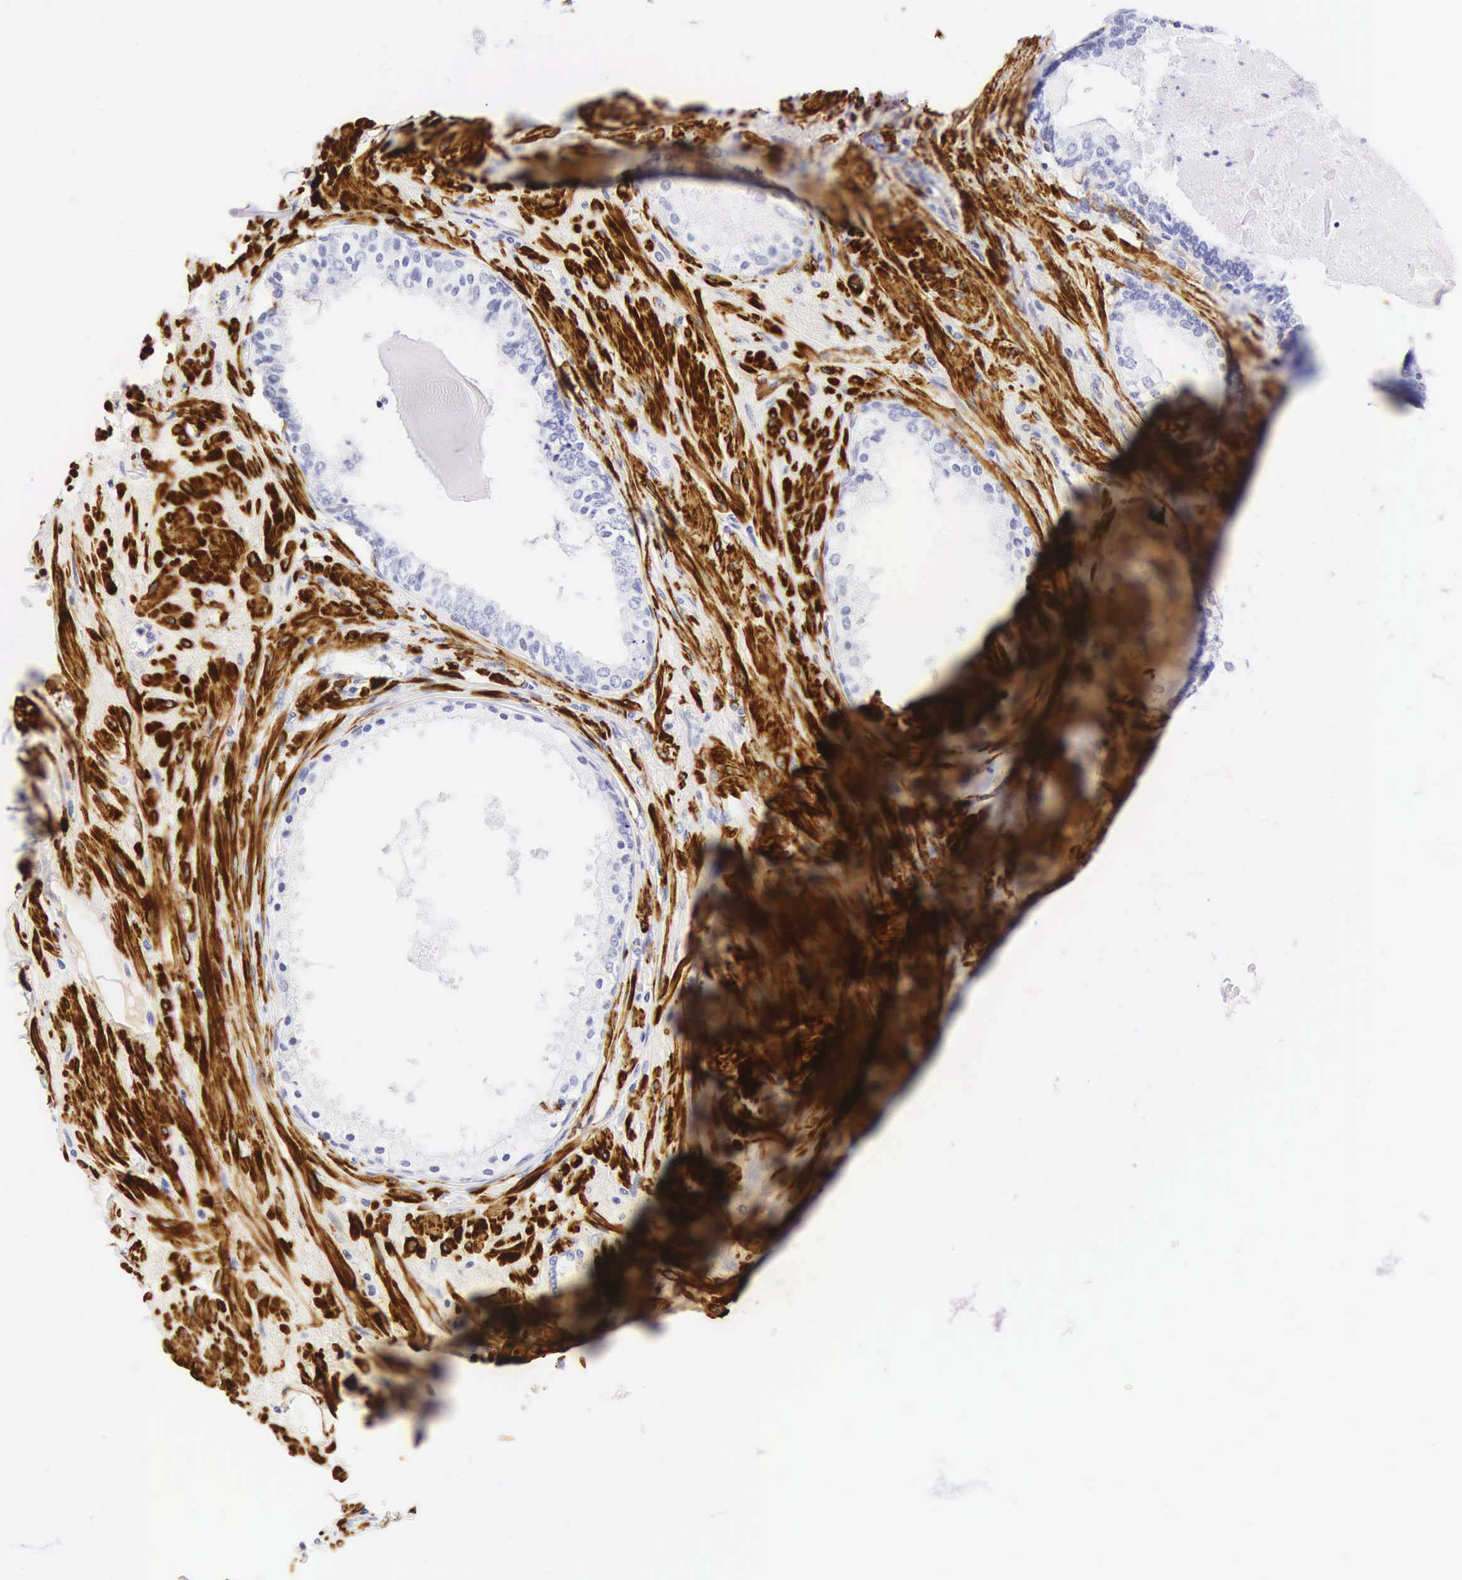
{"staining": {"intensity": "negative", "quantity": "none", "location": "none"}, "tissue": "prostate", "cell_type": "Glandular cells", "image_type": "normal", "snomed": [{"axis": "morphology", "description": "Normal tissue, NOS"}, {"axis": "topography", "description": "Prostate"}], "caption": "This image is of benign prostate stained with IHC to label a protein in brown with the nuclei are counter-stained blue. There is no positivity in glandular cells.", "gene": "CALD1", "patient": {"sex": "male", "age": 65}}